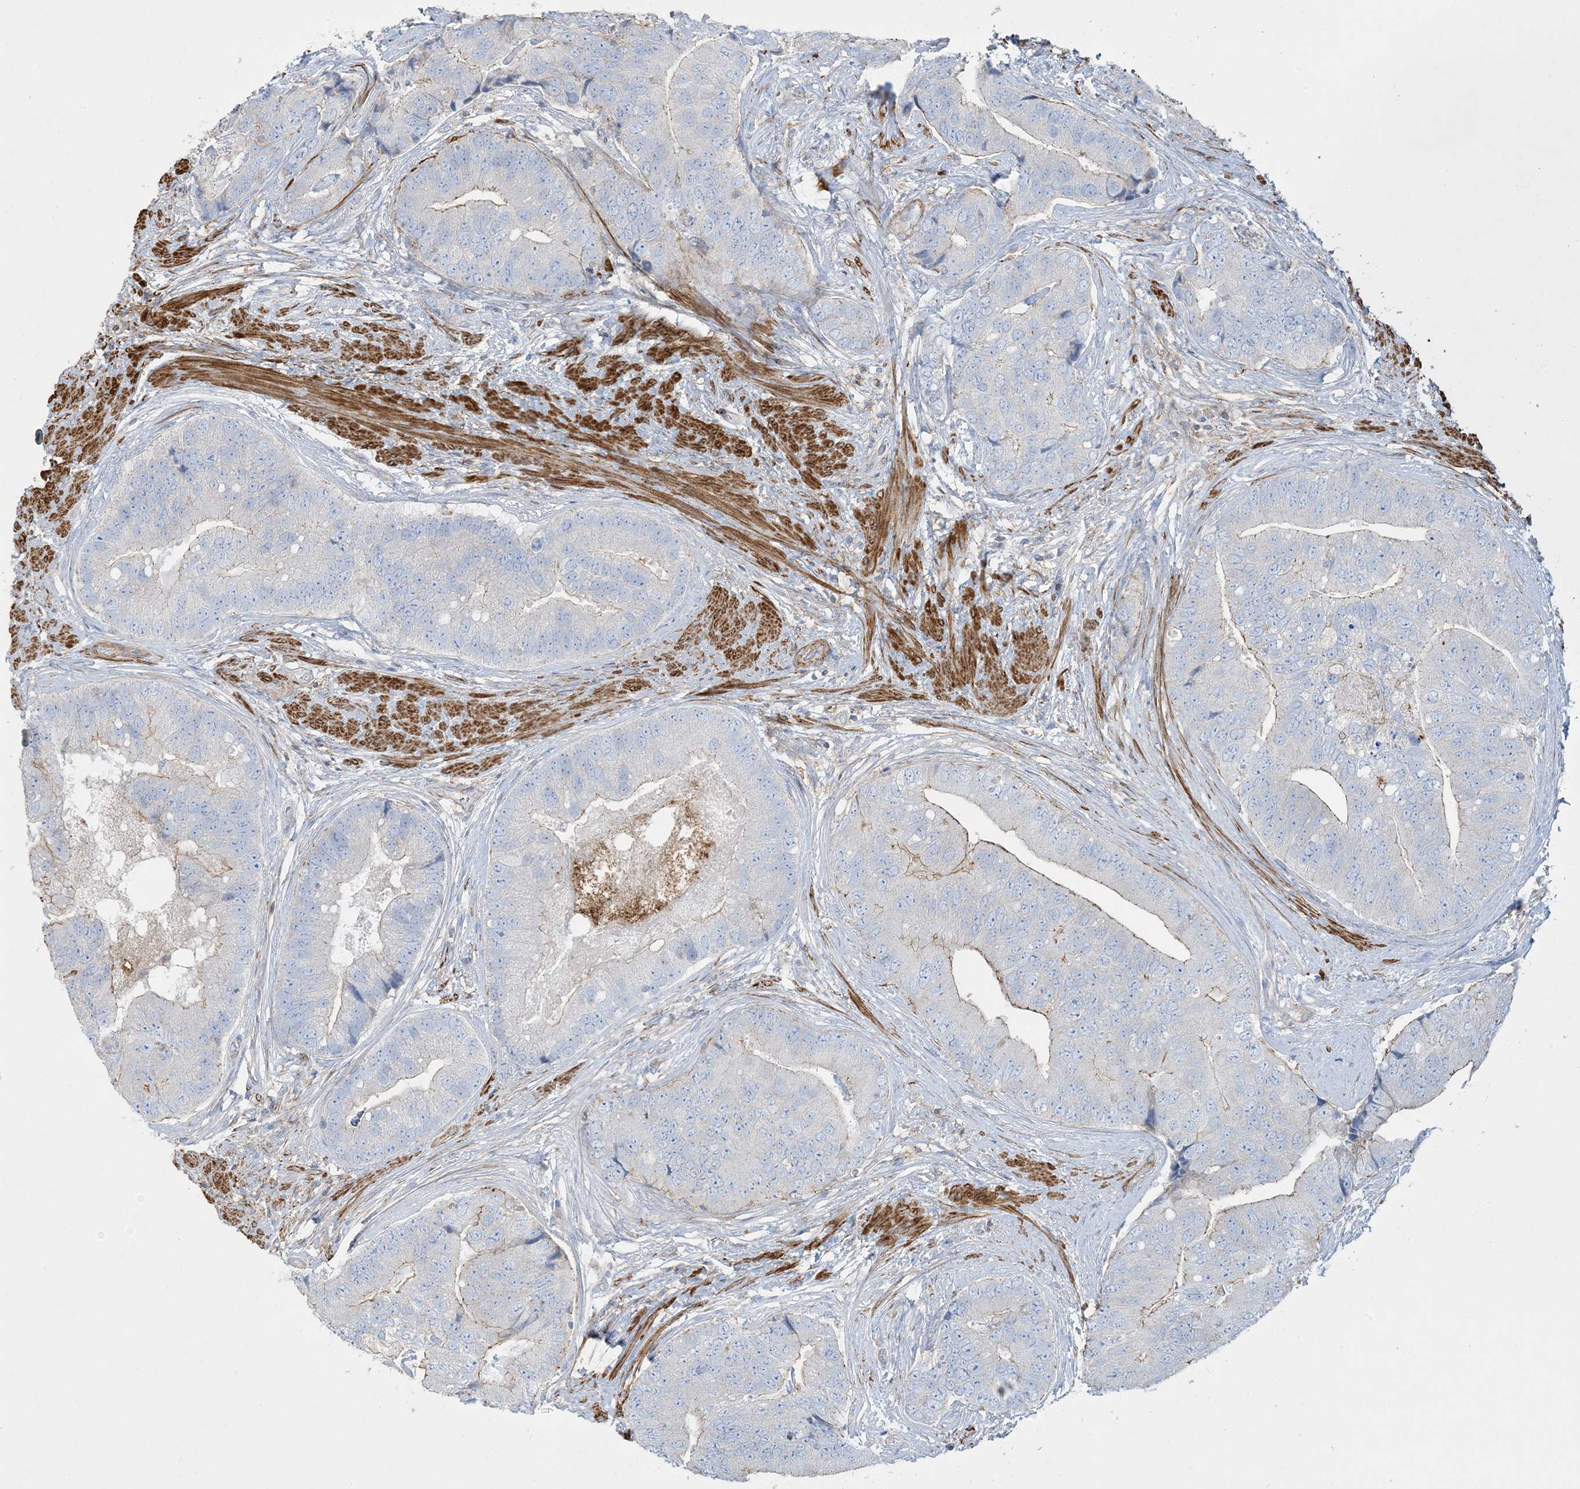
{"staining": {"intensity": "weak", "quantity": "<25%", "location": "cytoplasmic/membranous"}, "tissue": "prostate cancer", "cell_type": "Tumor cells", "image_type": "cancer", "snomed": [{"axis": "morphology", "description": "Adenocarcinoma, High grade"}, {"axis": "topography", "description": "Prostate"}], "caption": "Image shows no significant protein positivity in tumor cells of prostate cancer (adenocarcinoma (high-grade)).", "gene": "GTF3C2", "patient": {"sex": "male", "age": 70}}